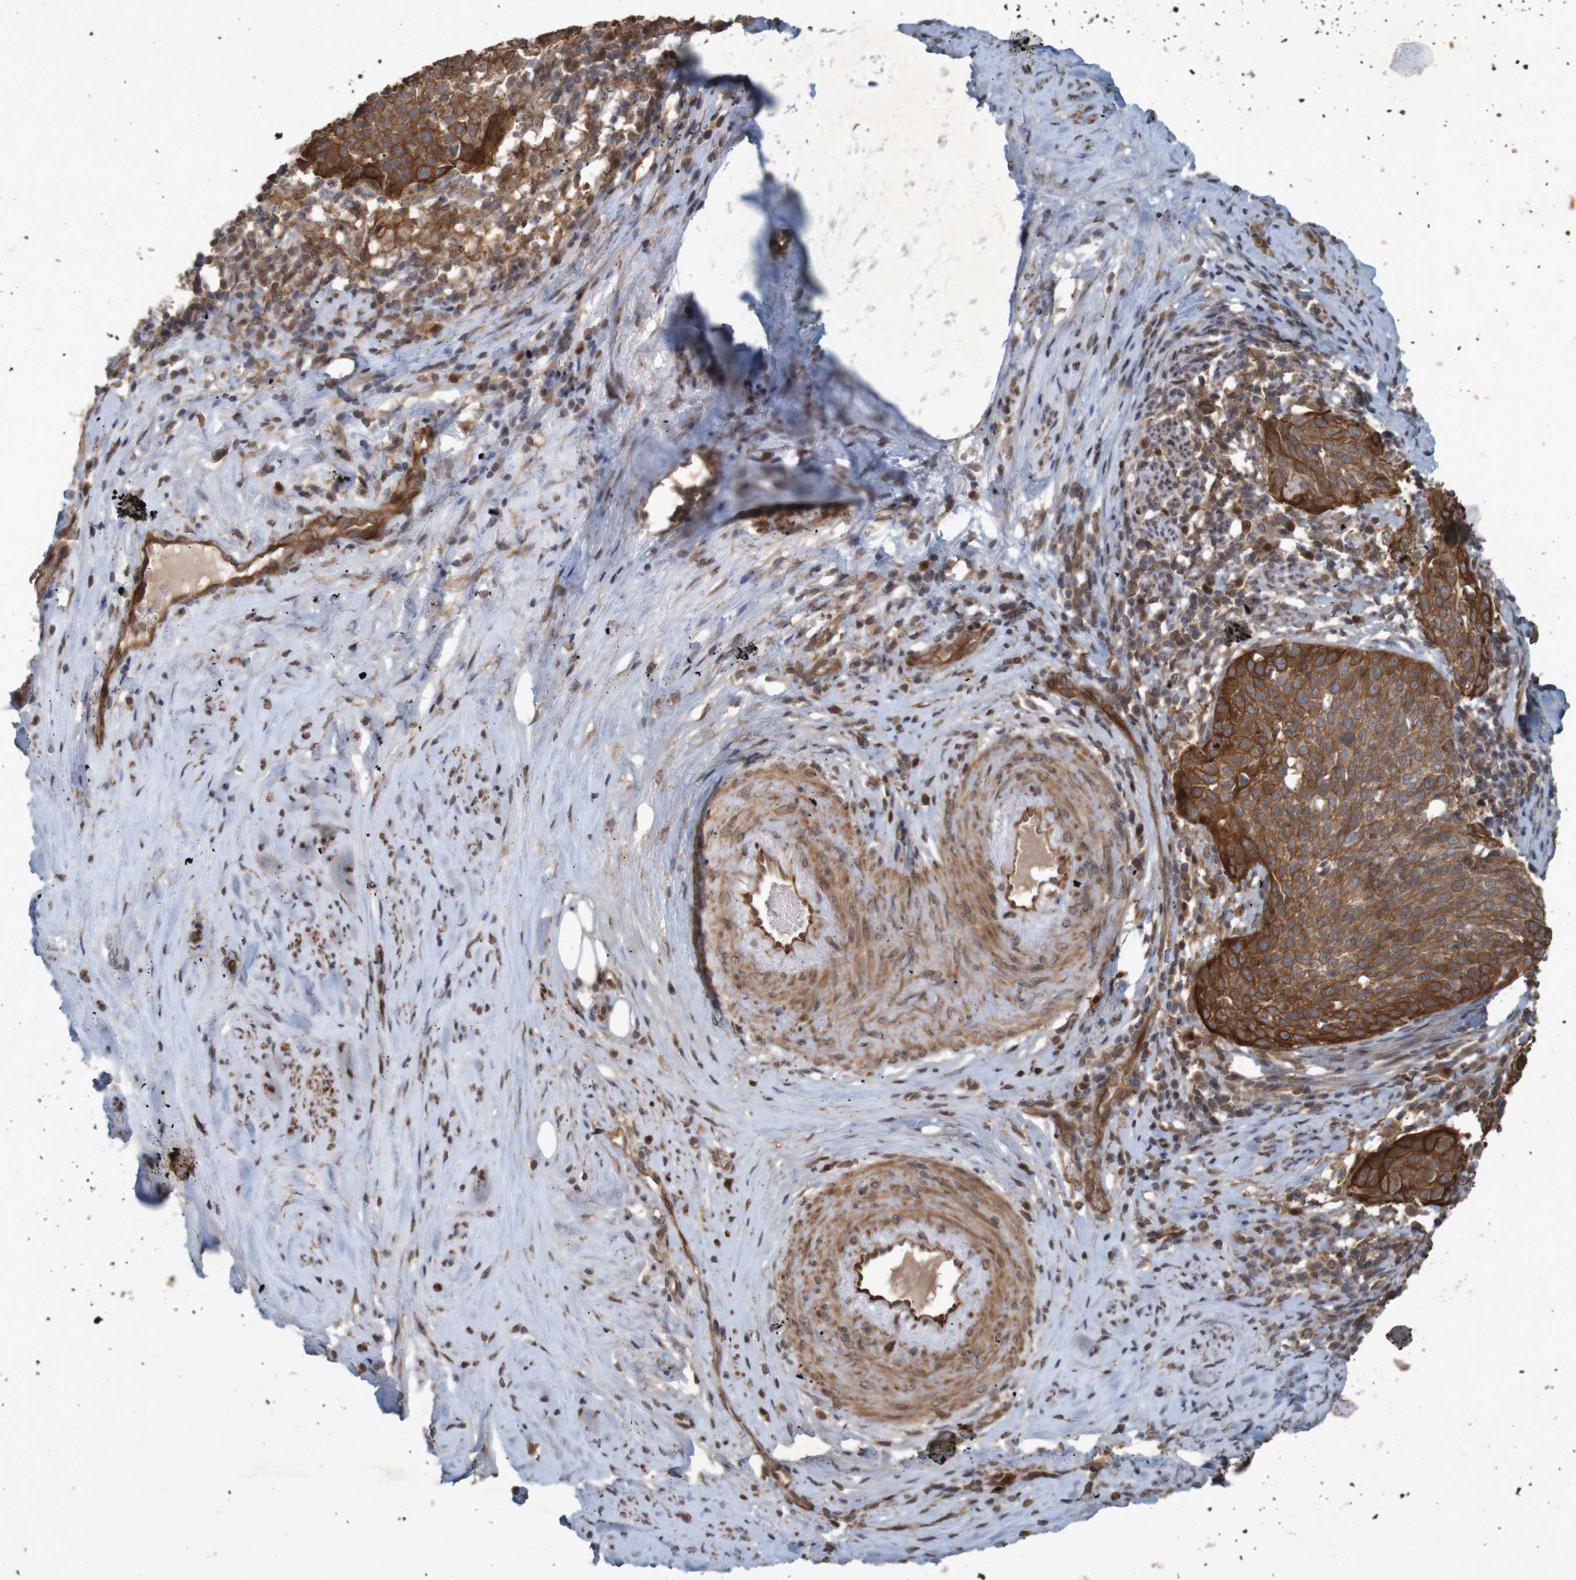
{"staining": {"intensity": "strong", "quantity": ">75%", "location": "cytoplasmic/membranous"}, "tissue": "cervical cancer", "cell_type": "Tumor cells", "image_type": "cancer", "snomed": [{"axis": "morphology", "description": "Squamous cell carcinoma, NOS"}, {"axis": "topography", "description": "Cervix"}], "caption": "Strong cytoplasmic/membranous staining for a protein is present in approximately >75% of tumor cells of squamous cell carcinoma (cervical) using immunohistochemistry (IHC).", "gene": "ARHGEF11", "patient": {"sex": "female", "age": 51}}